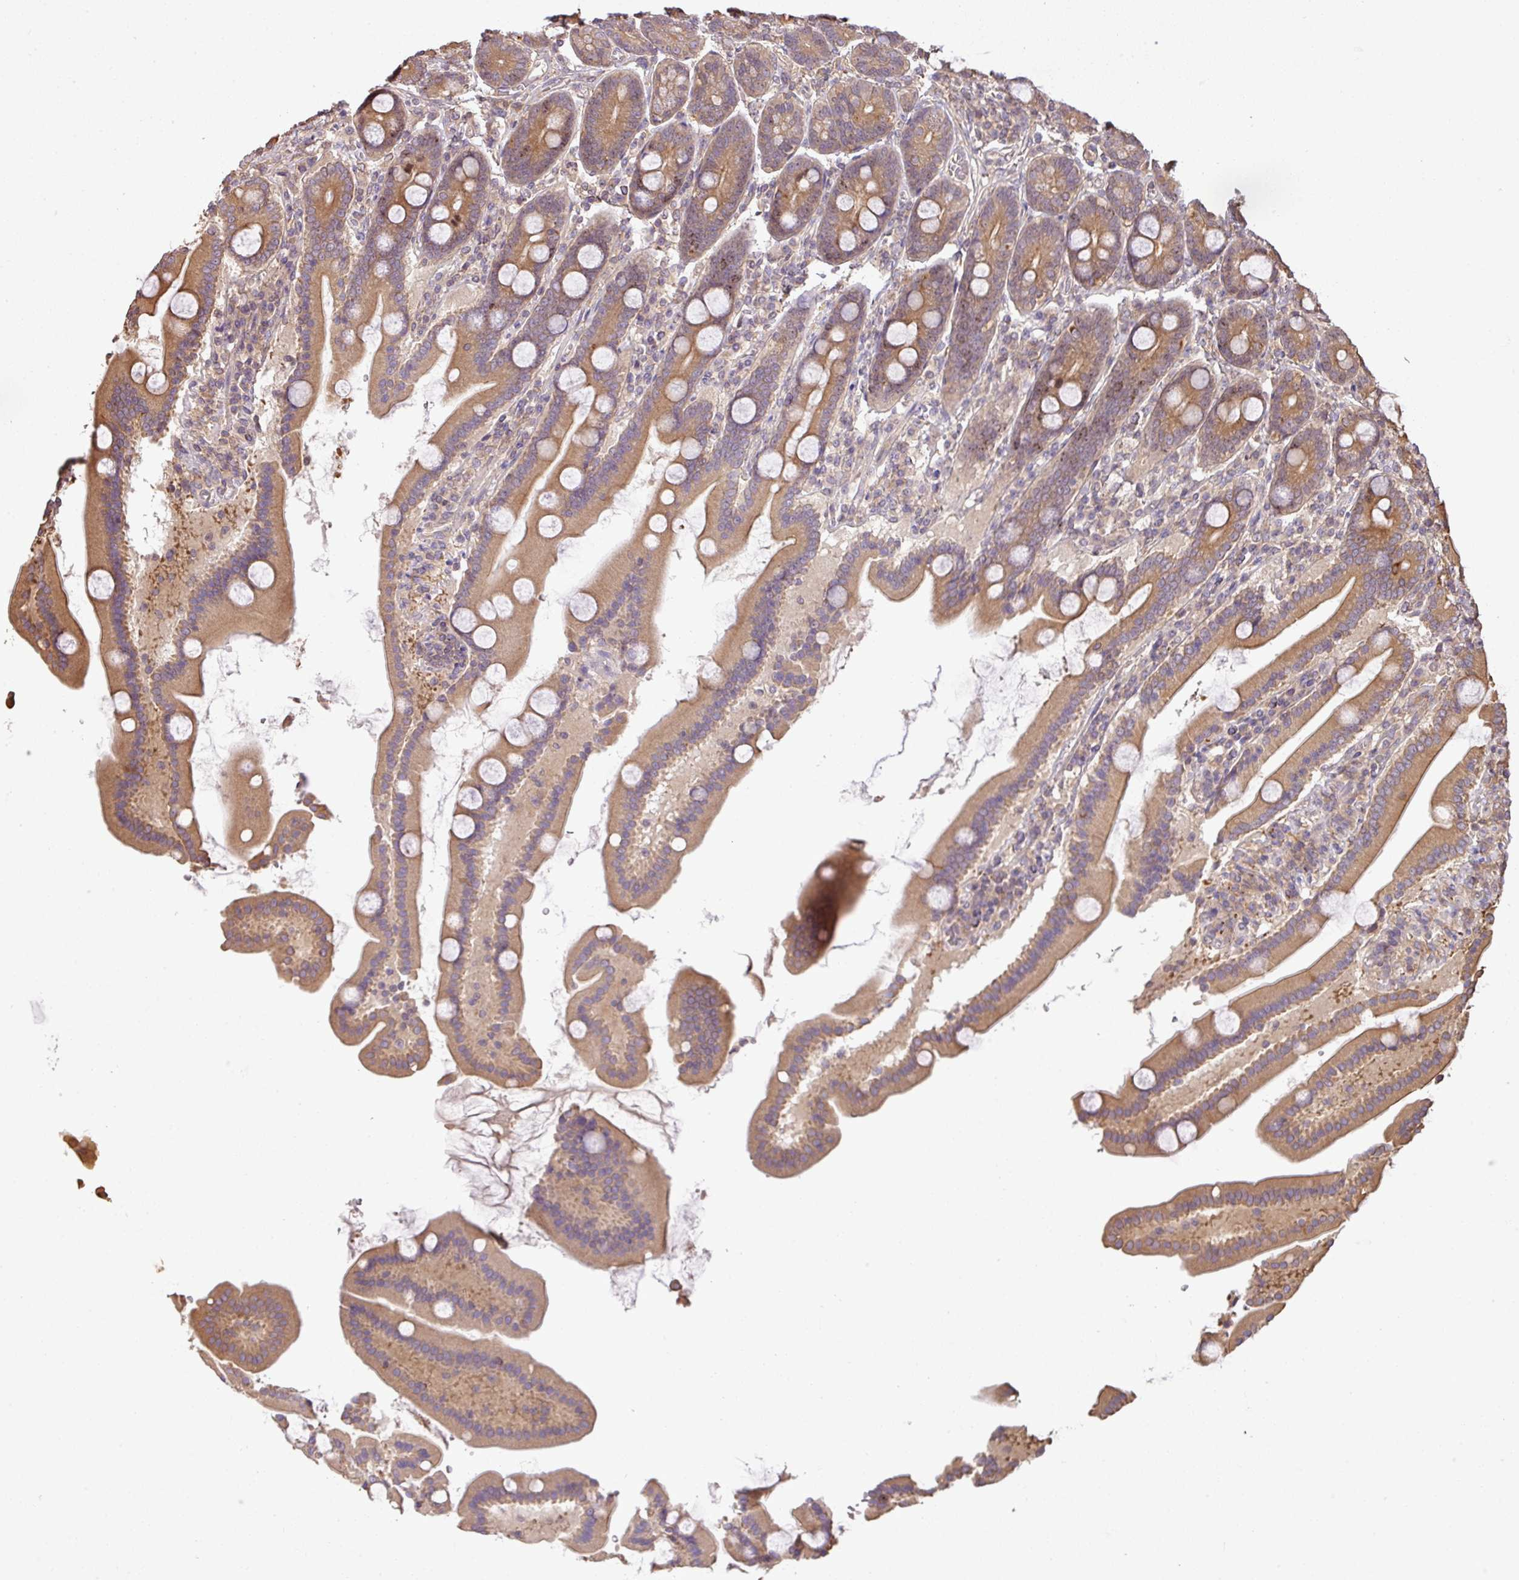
{"staining": {"intensity": "moderate", "quantity": ">75%", "location": "cytoplasmic/membranous"}, "tissue": "duodenum", "cell_type": "Glandular cells", "image_type": "normal", "snomed": [{"axis": "morphology", "description": "Normal tissue, NOS"}, {"axis": "topography", "description": "Duodenum"}], "caption": "A medium amount of moderate cytoplasmic/membranous positivity is appreciated in approximately >75% of glandular cells in unremarkable duodenum.", "gene": "VENTX", "patient": {"sex": "male", "age": 55}}